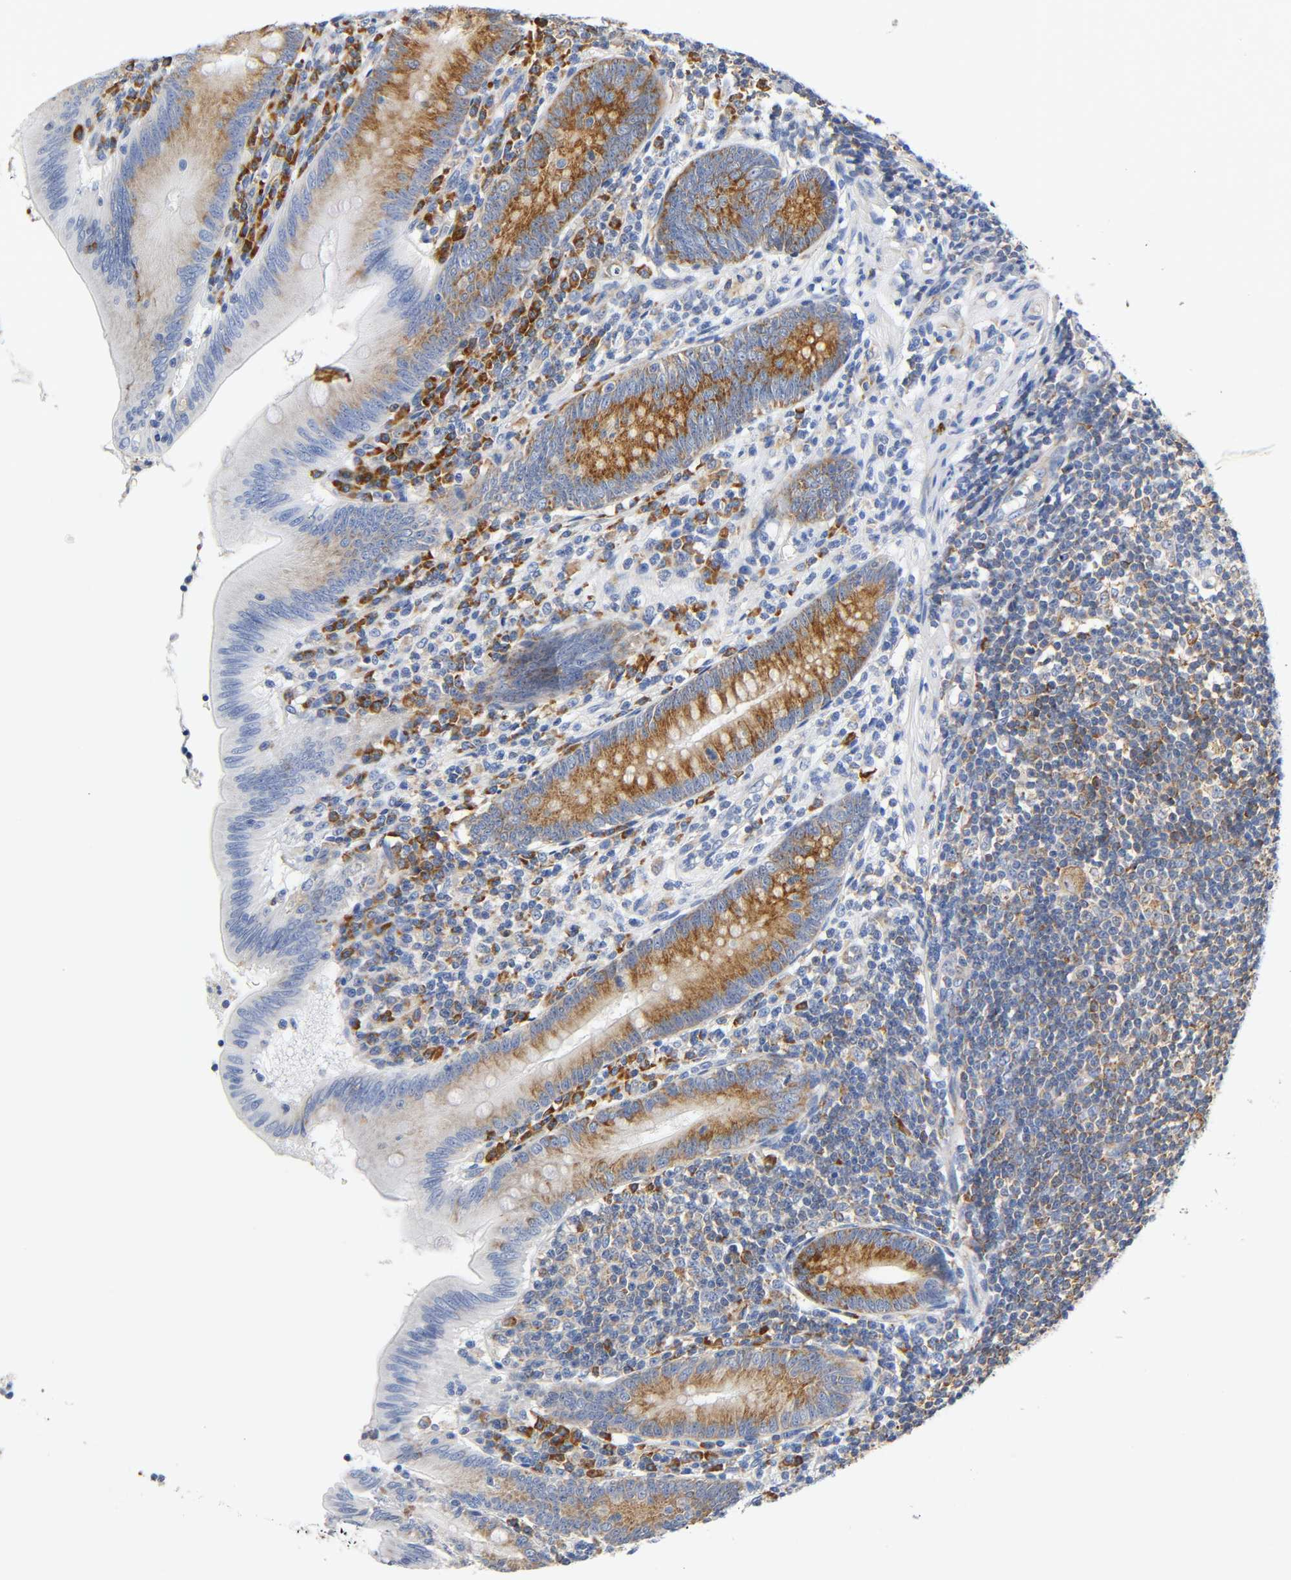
{"staining": {"intensity": "moderate", "quantity": ">75%", "location": "cytoplasmic/membranous"}, "tissue": "appendix", "cell_type": "Glandular cells", "image_type": "normal", "snomed": [{"axis": "morphology", "description": "Normal tissue, NOS"}, {"axis": "morphology", "description": "Inflammation, NOS"}, {"axis": "topography", "description": "Appendix"}], "caption": "Protein staining exhibits moderate cytoplasmic/membranous expression in approximately >75% of glandular cells in unremarkable appendix.", "gene": "REL", "patient": {"sex": "male", "age": 46}}